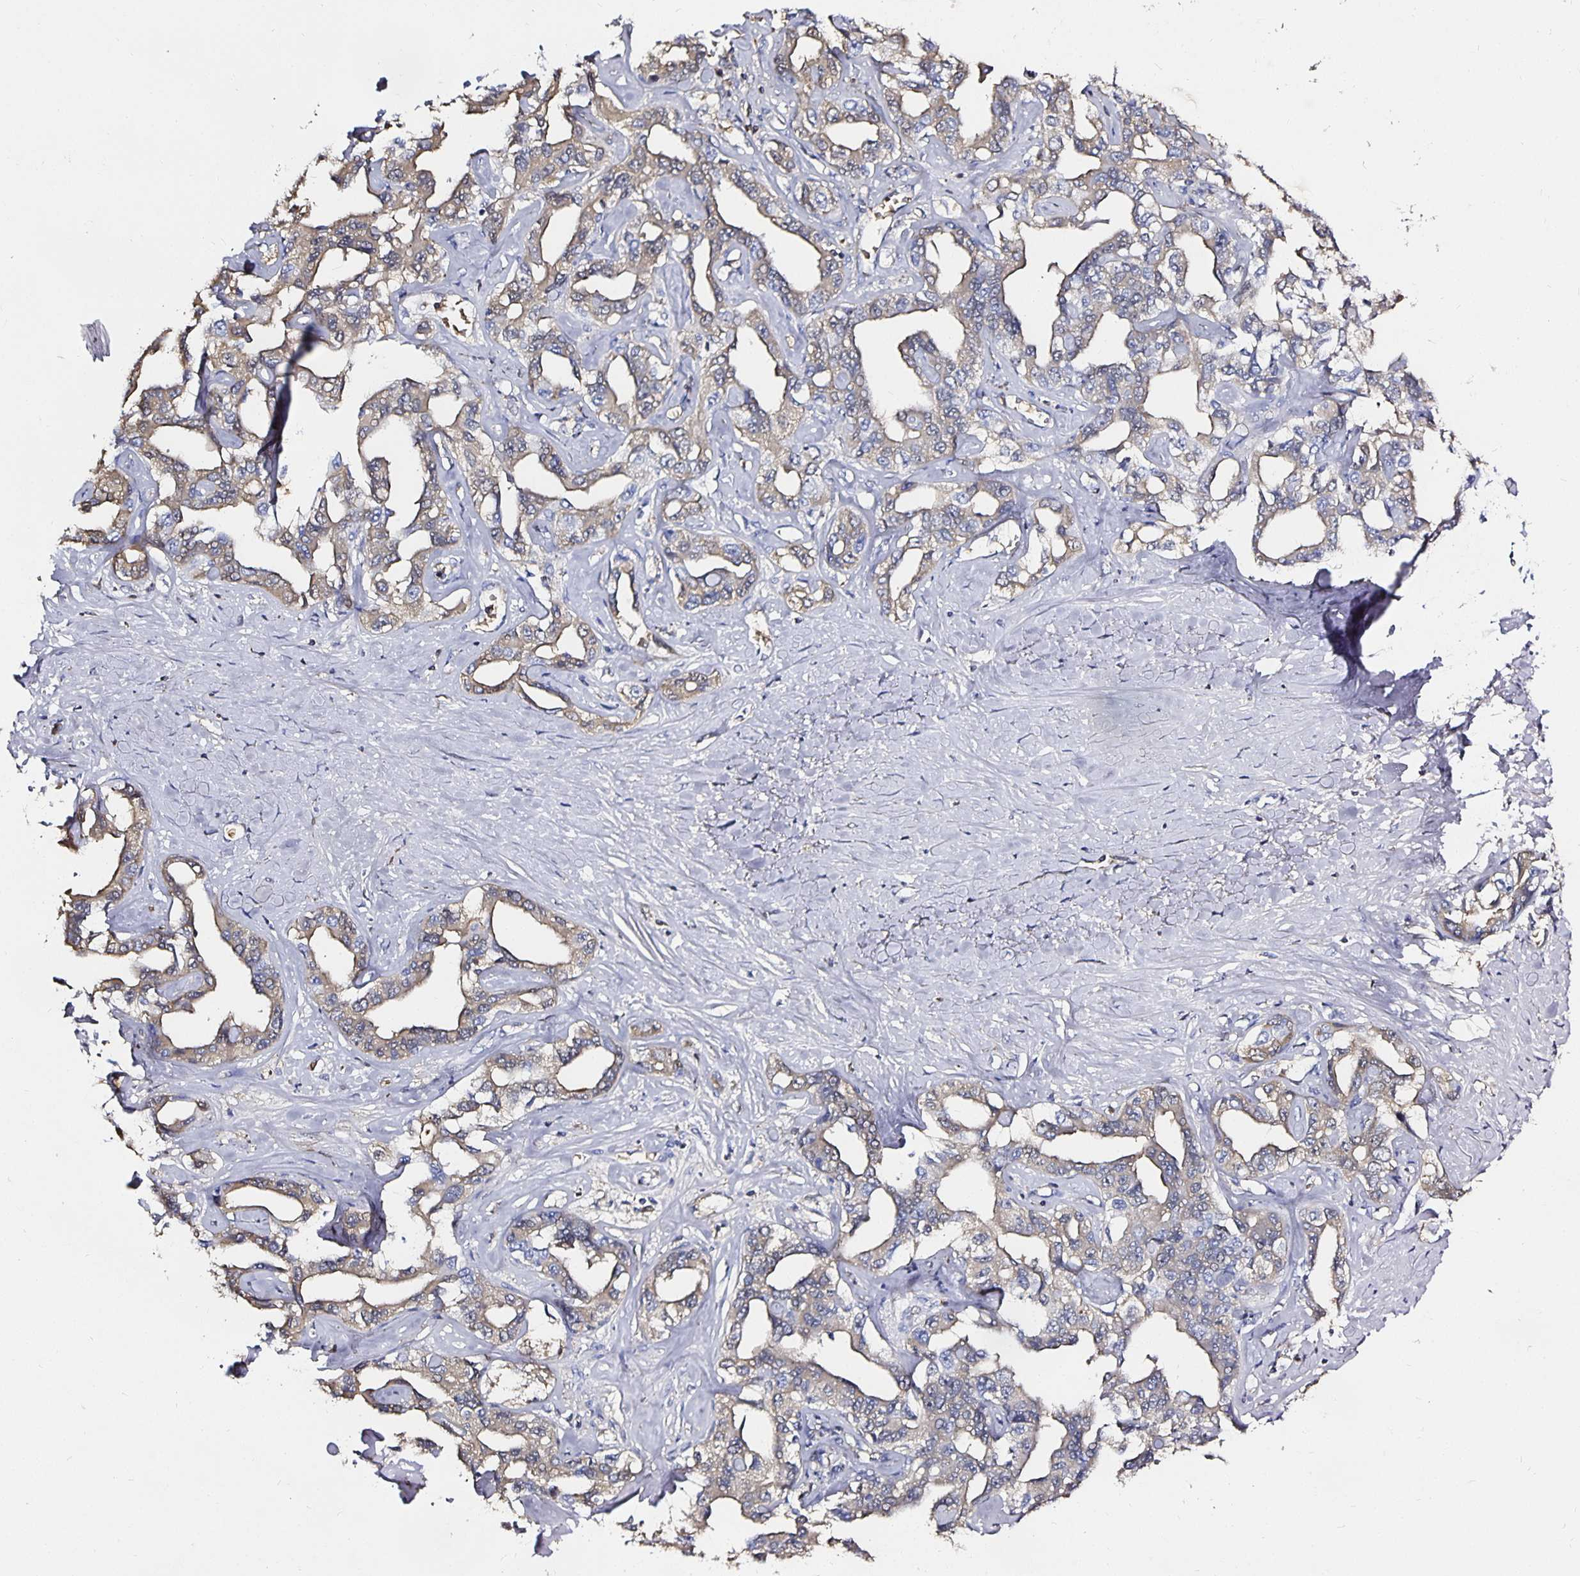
{"staining": {"intensity": "weak", "quantity": "25%-75%", "location": "cytoplasmic/membranous"}, "tissue": "liver cancer", "cell_type": "Tumor cells", "image_type": "cancer", "snomed": [{"axis": "morphology", "description": "Cholangiocarcinoma"}, {"axis": "topography", "description": "Liver"}], "caption": "Liver cancer stained with a protein marker reveals weak staining in tumor cells.", "gene": "TTR", "patient": {"sex": "male", "age": 59}}